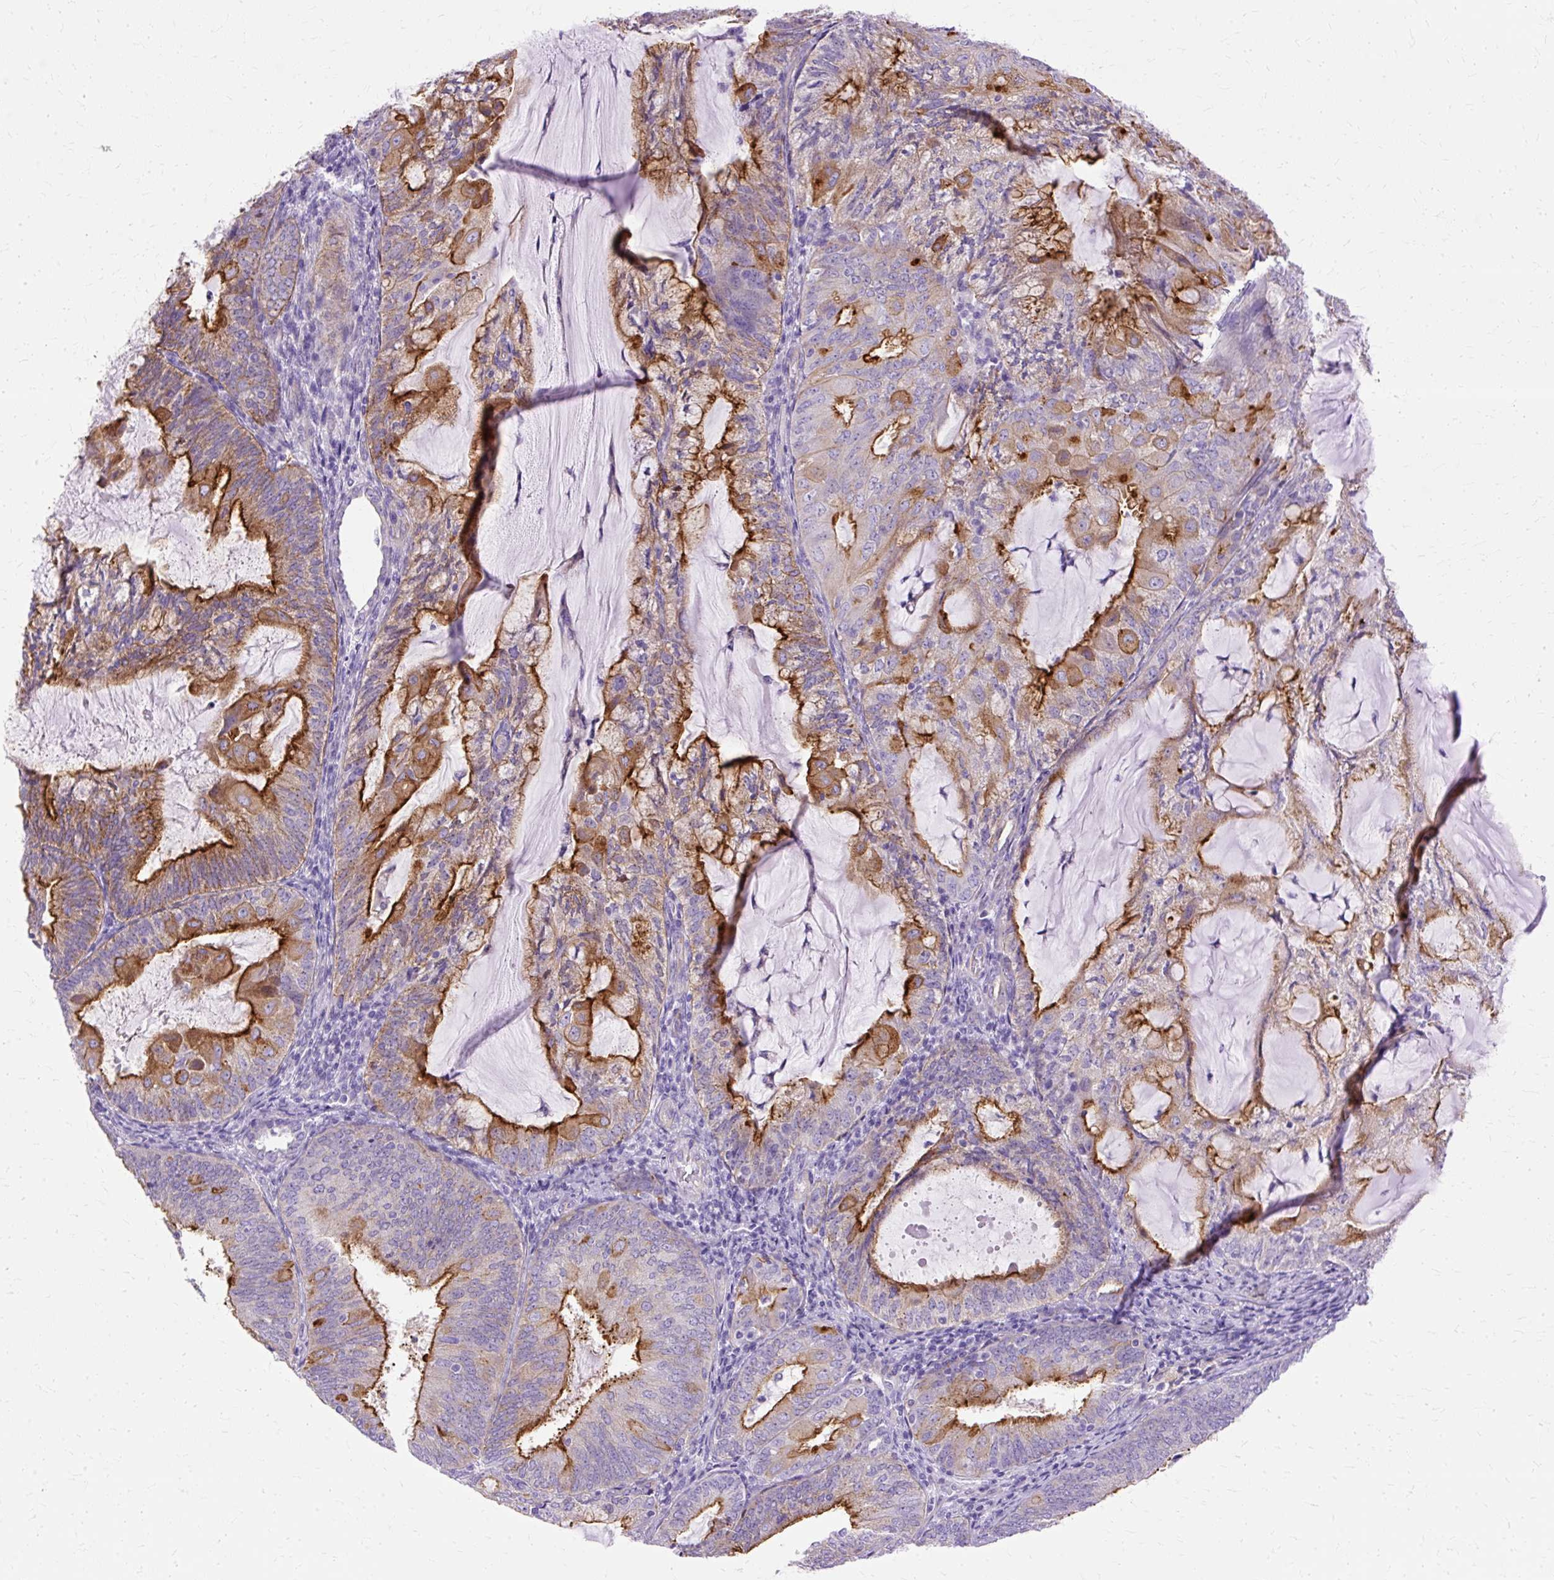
{"staining": {"intensity": "moderate", "quantity": ">75%", "location": "cytoplasmic/membranous"}, "tissue": "endometrial cancer", "cell_type": "Tumor cells", "image_type": "cancer", "snomed": [{"axis": "morphology", "description": "Adenocarcinoma, NOS"}, {"axis": "topography", "description": "Endometrium"}], "caption": "A medium amount of moderate cytoplasmic/membranous staining is seen in about >75% of tumor cells in adenocarcinoma (endometrial) tissue. (DAB = brown stain, brightfield microscopy at high magnification).", "gene": "MYO6", "patient": {"sex": "female", "age": 81}}